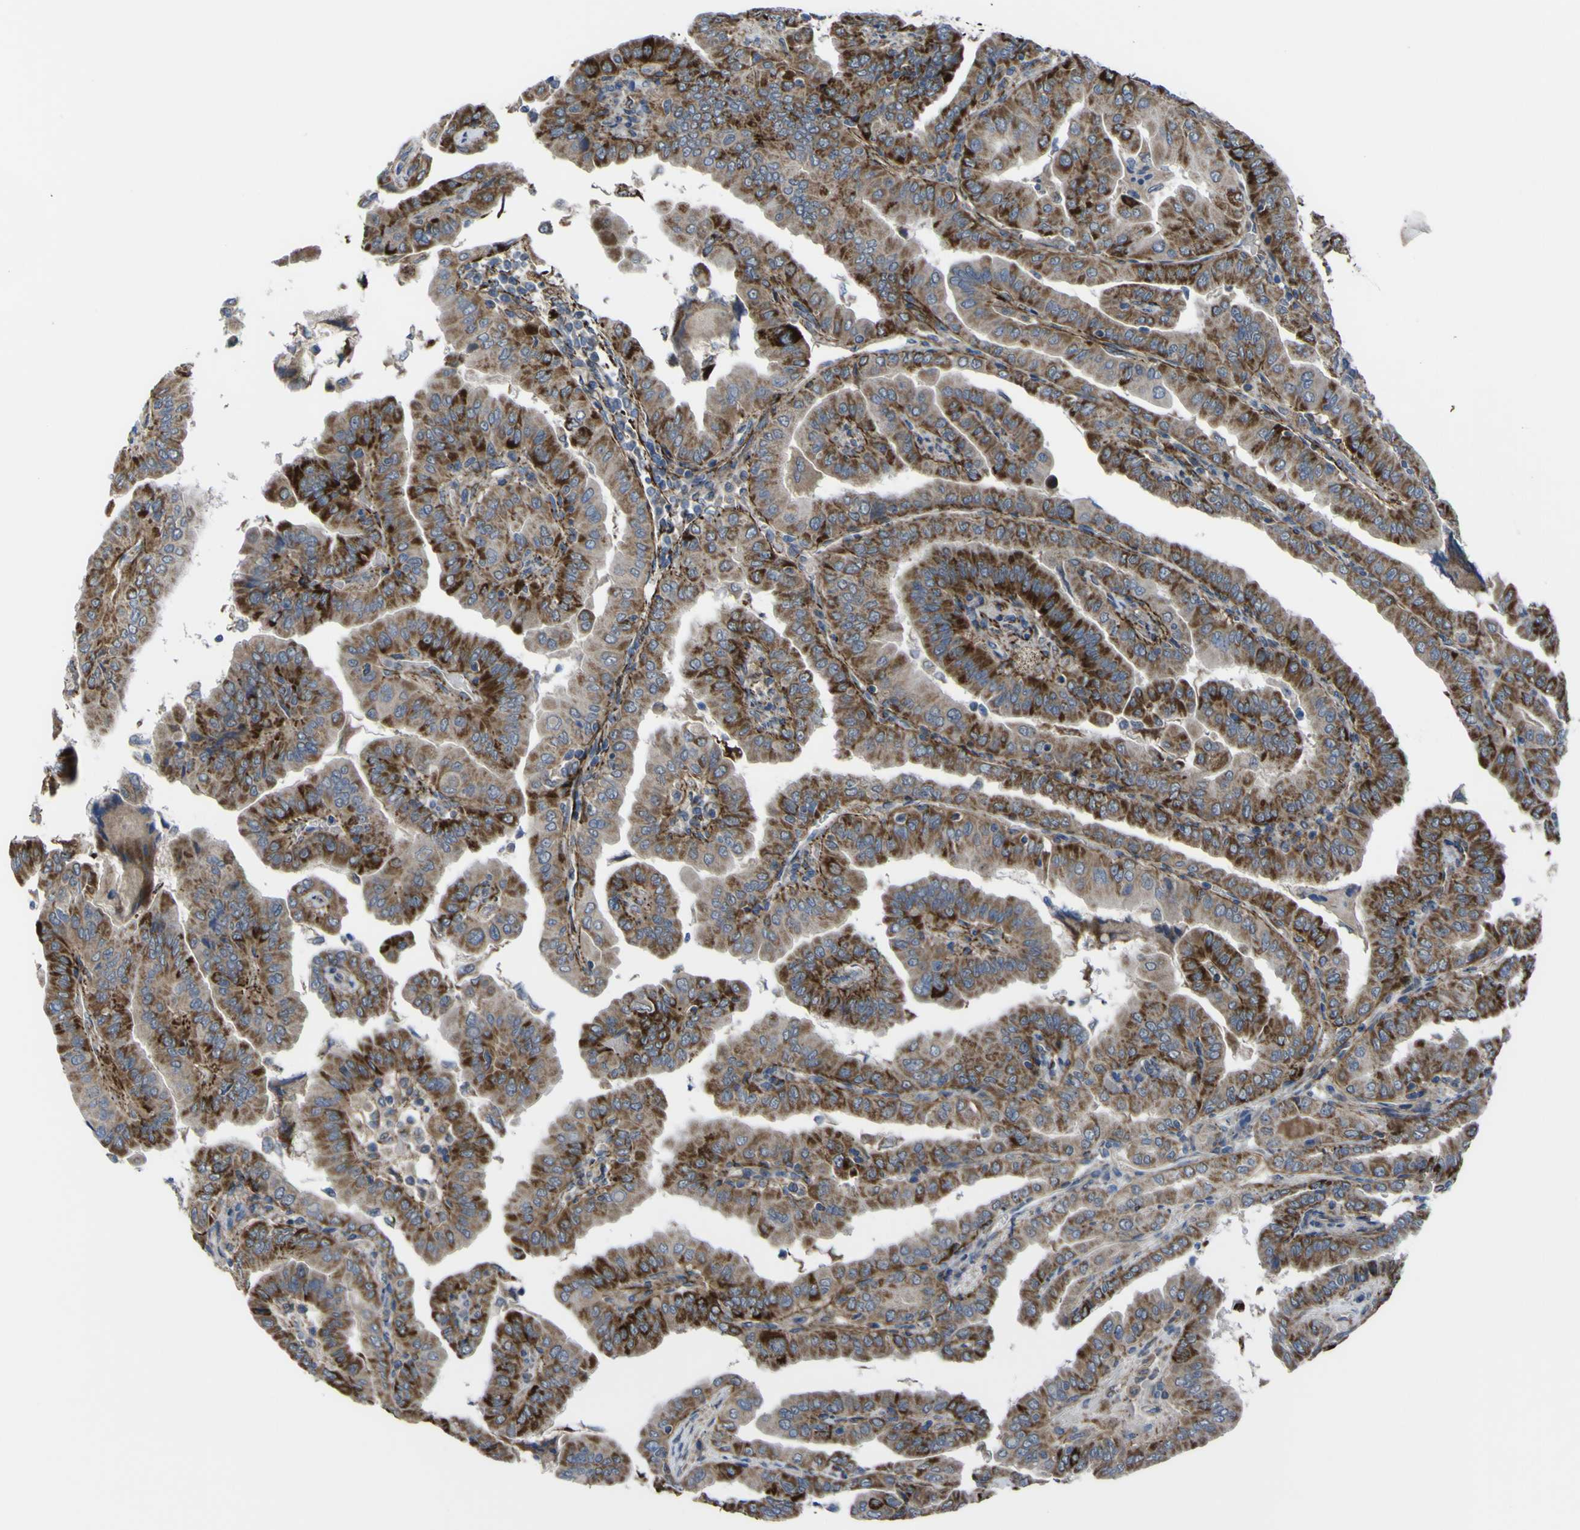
{"staining": {"intensity": "strong", "quantity": ">75%", "location": "cytoplasmic/membranous"}, "tissue": "thyroid cancer", "cell_type": "Tumor cells", "image_type": "cancer", "snomed": [{"axis": "morphology", "description": "Papillary adenocarcinoma, NOS"}, {"axis": "topography", "description": "Thyroid gland"}], "caption": "A histopathology image of thyroid cancer (papillary adenocarcinoma) stained for a protein shows strong cytoplasmic/membranous brown staining in tumor cells.", "gene": "GPLD1", "patient": {"sex": "male", "age": 33}}